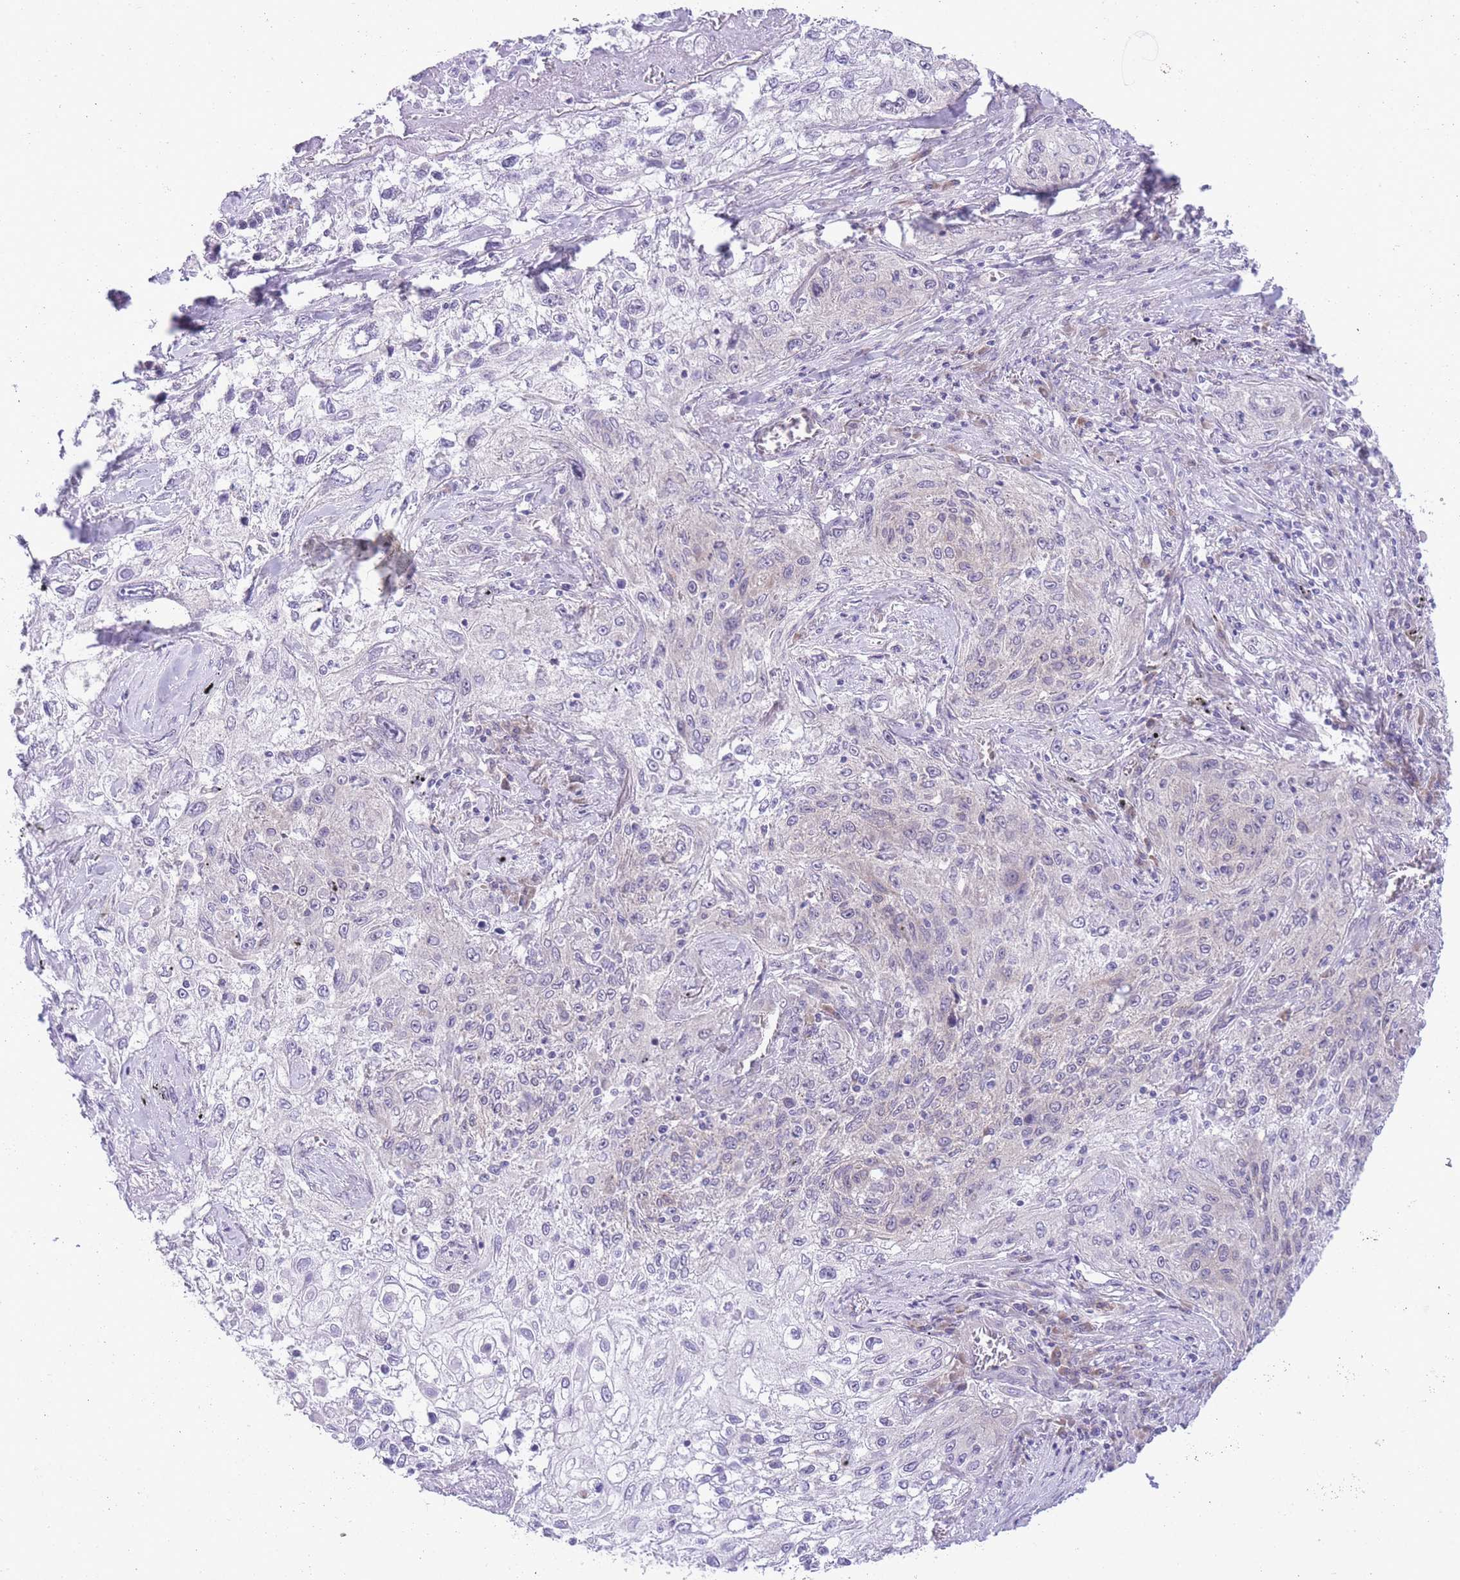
{"staining": {"intensity": "negative", "quantity": "none", "location": "none"}, "tissue": "lung cancer", "cell_type": "Tumor cells", "image_type": "cancer", "snomed": [{"axis": "morphology", "description": "Squamous cell carcinoma, NOS"}, {"axis": "topography", "description": "Lung"}], "caption": "This is an immunohistochemistry photomicrograph of human lung cancer. There is no positivity in tumor cells.", "gene": "WWOX", "patient": {"sex": "female", "age": 69}}